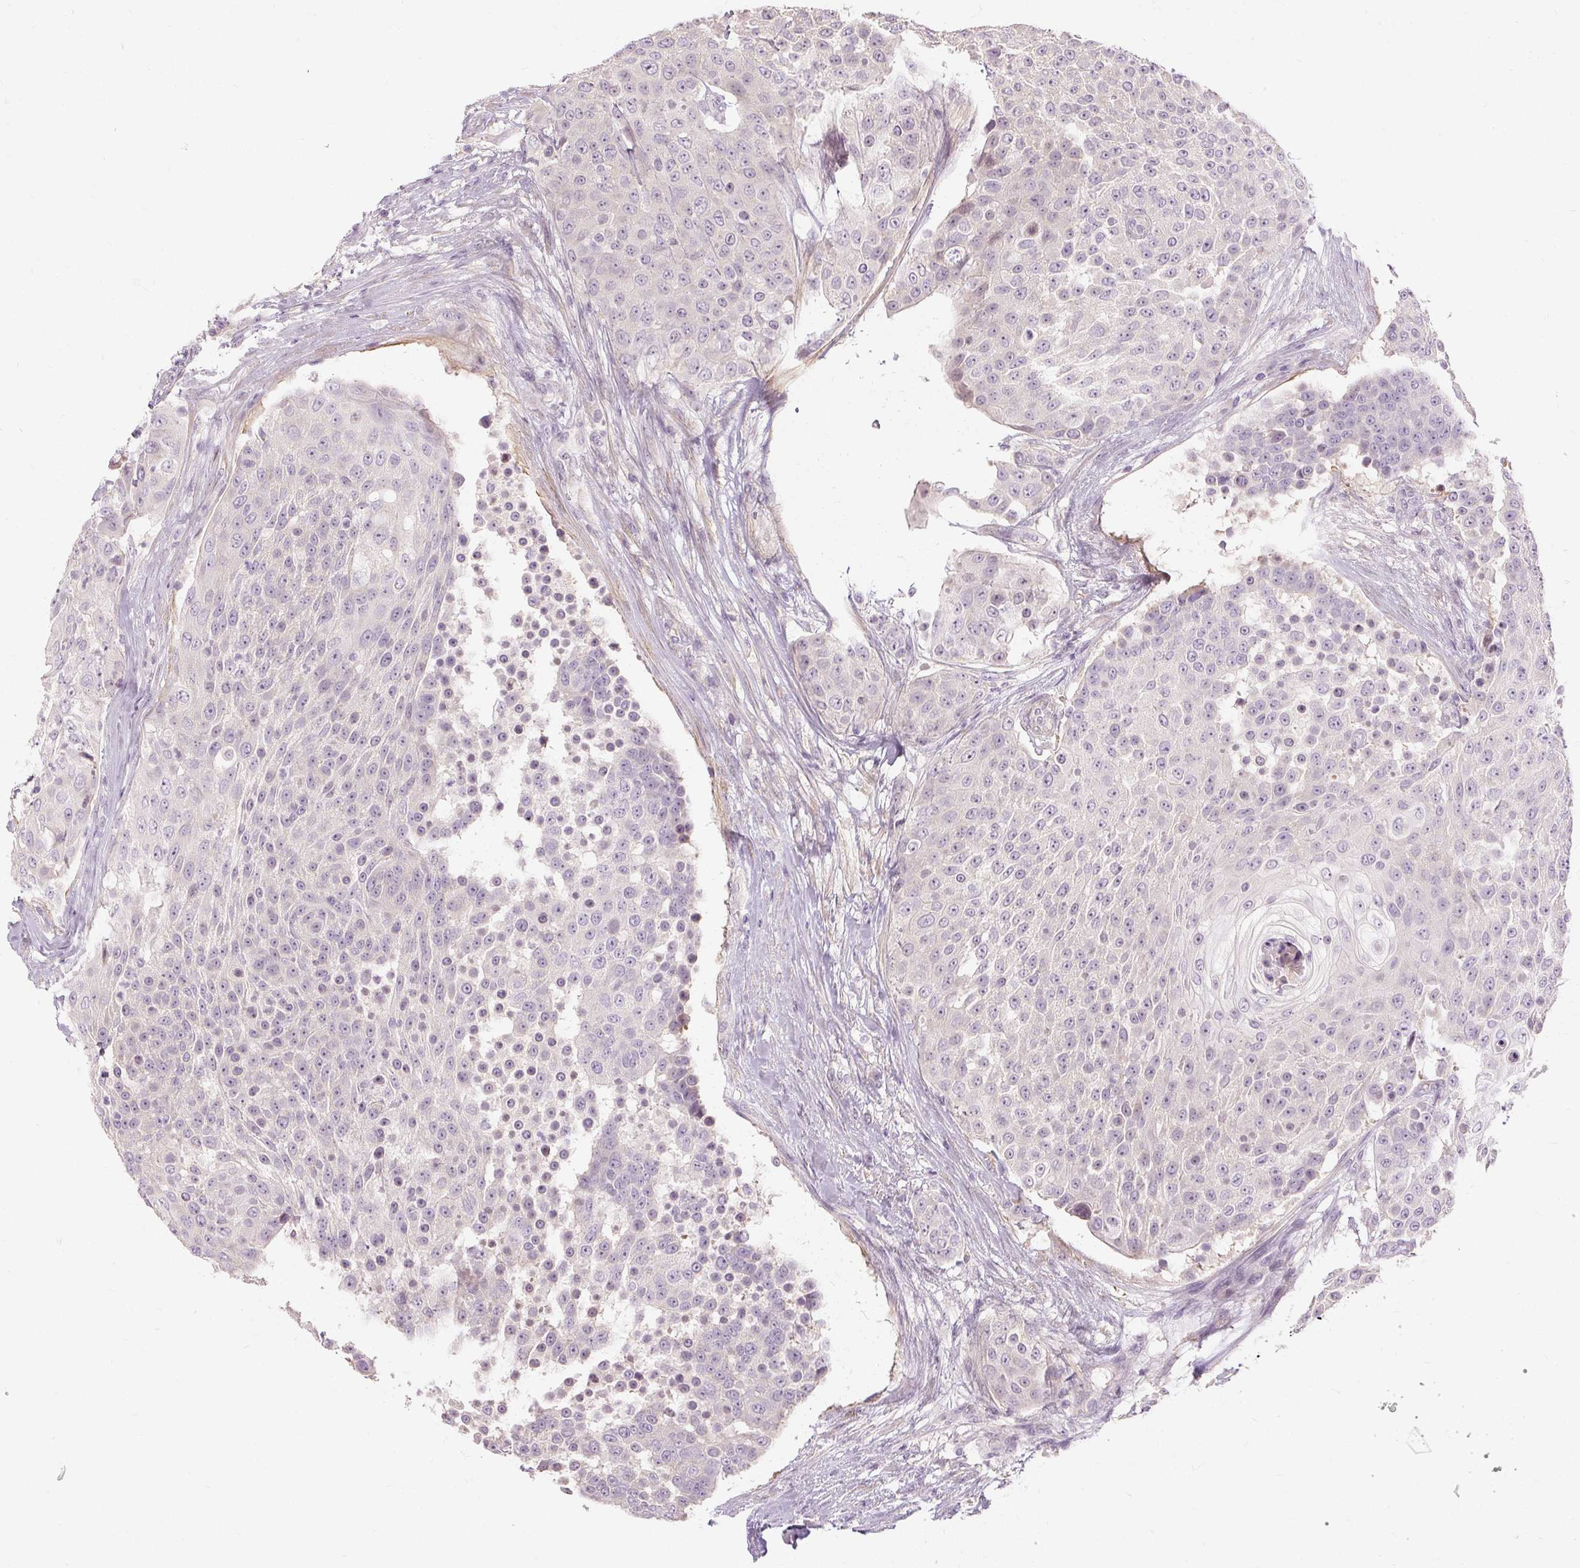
{"staining": {"intensity": "negative", "quantity": "none", "location": "none"}, "tissue": "urothelial cancer", "cell_type": "Tumor cells", "image_type": "cancer", "snomed": [{"axis": "morphology", "description": "Urothelial carcinoma, High grade"}, {"axis": "topography", "description": "Urinary bladder"}], "caption": "IHC micrograph of urothelial cancer stained for a protein (brown), which displays no staining in tumor cells.", "gene": "CAPN3", "patient": {"sex": "female", "age": 63}}